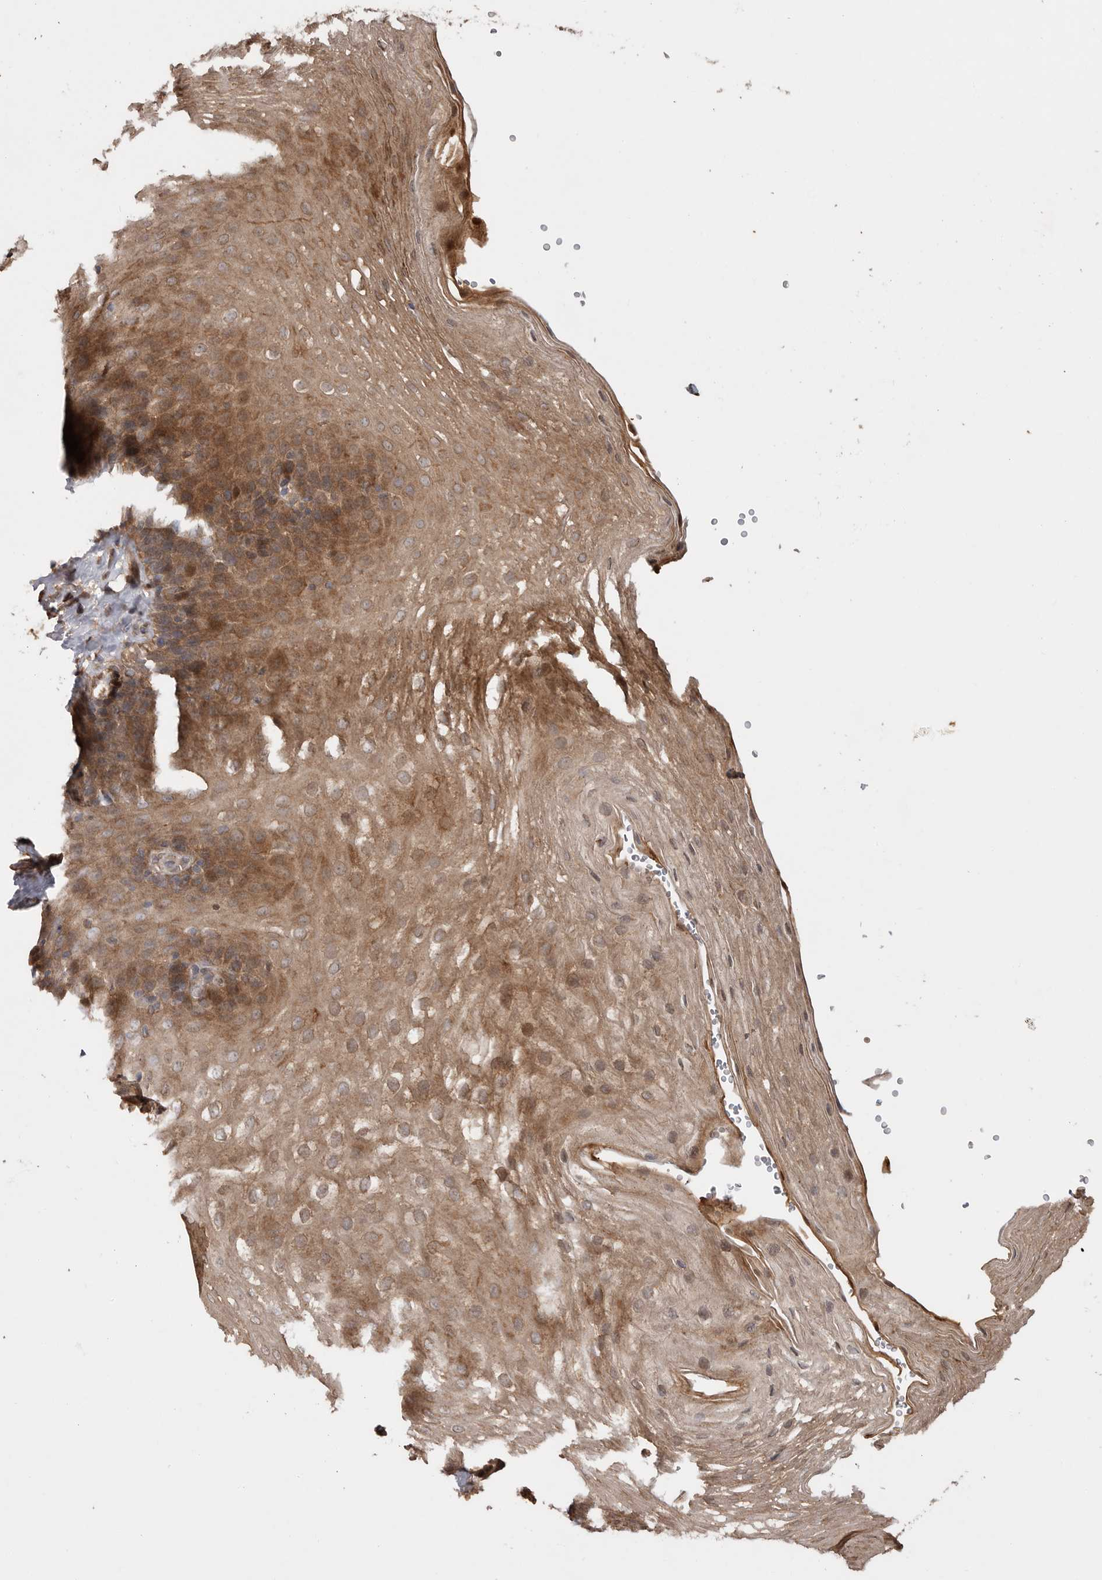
{"staining": {"intensity": "moderate", "quantity": ">75%", "location": "cytoplasmic/membranous"}, "tissue": "esophagus", "cell_type": "Squamous epithelial cells", "image_type": "normal", "snomed": [{"axis": "morphology", "description": "Normal tissue, NOS"}, {"axis": "topography", "description": "Esophagus"}], "caption": "Immunohistochemistry (IHC) histopathology image of benign esophagus: esophagus stained using immunohistochemistry (IHC) displays medium levels of moderate protein expression localized specifically in the cytoplasmic/membranous of squamous epithelial cells, appearing as a cytoplasmic/membranous brown color.", "gene": "VN1R4", "patient": {"sex": "female", "age": 66}}